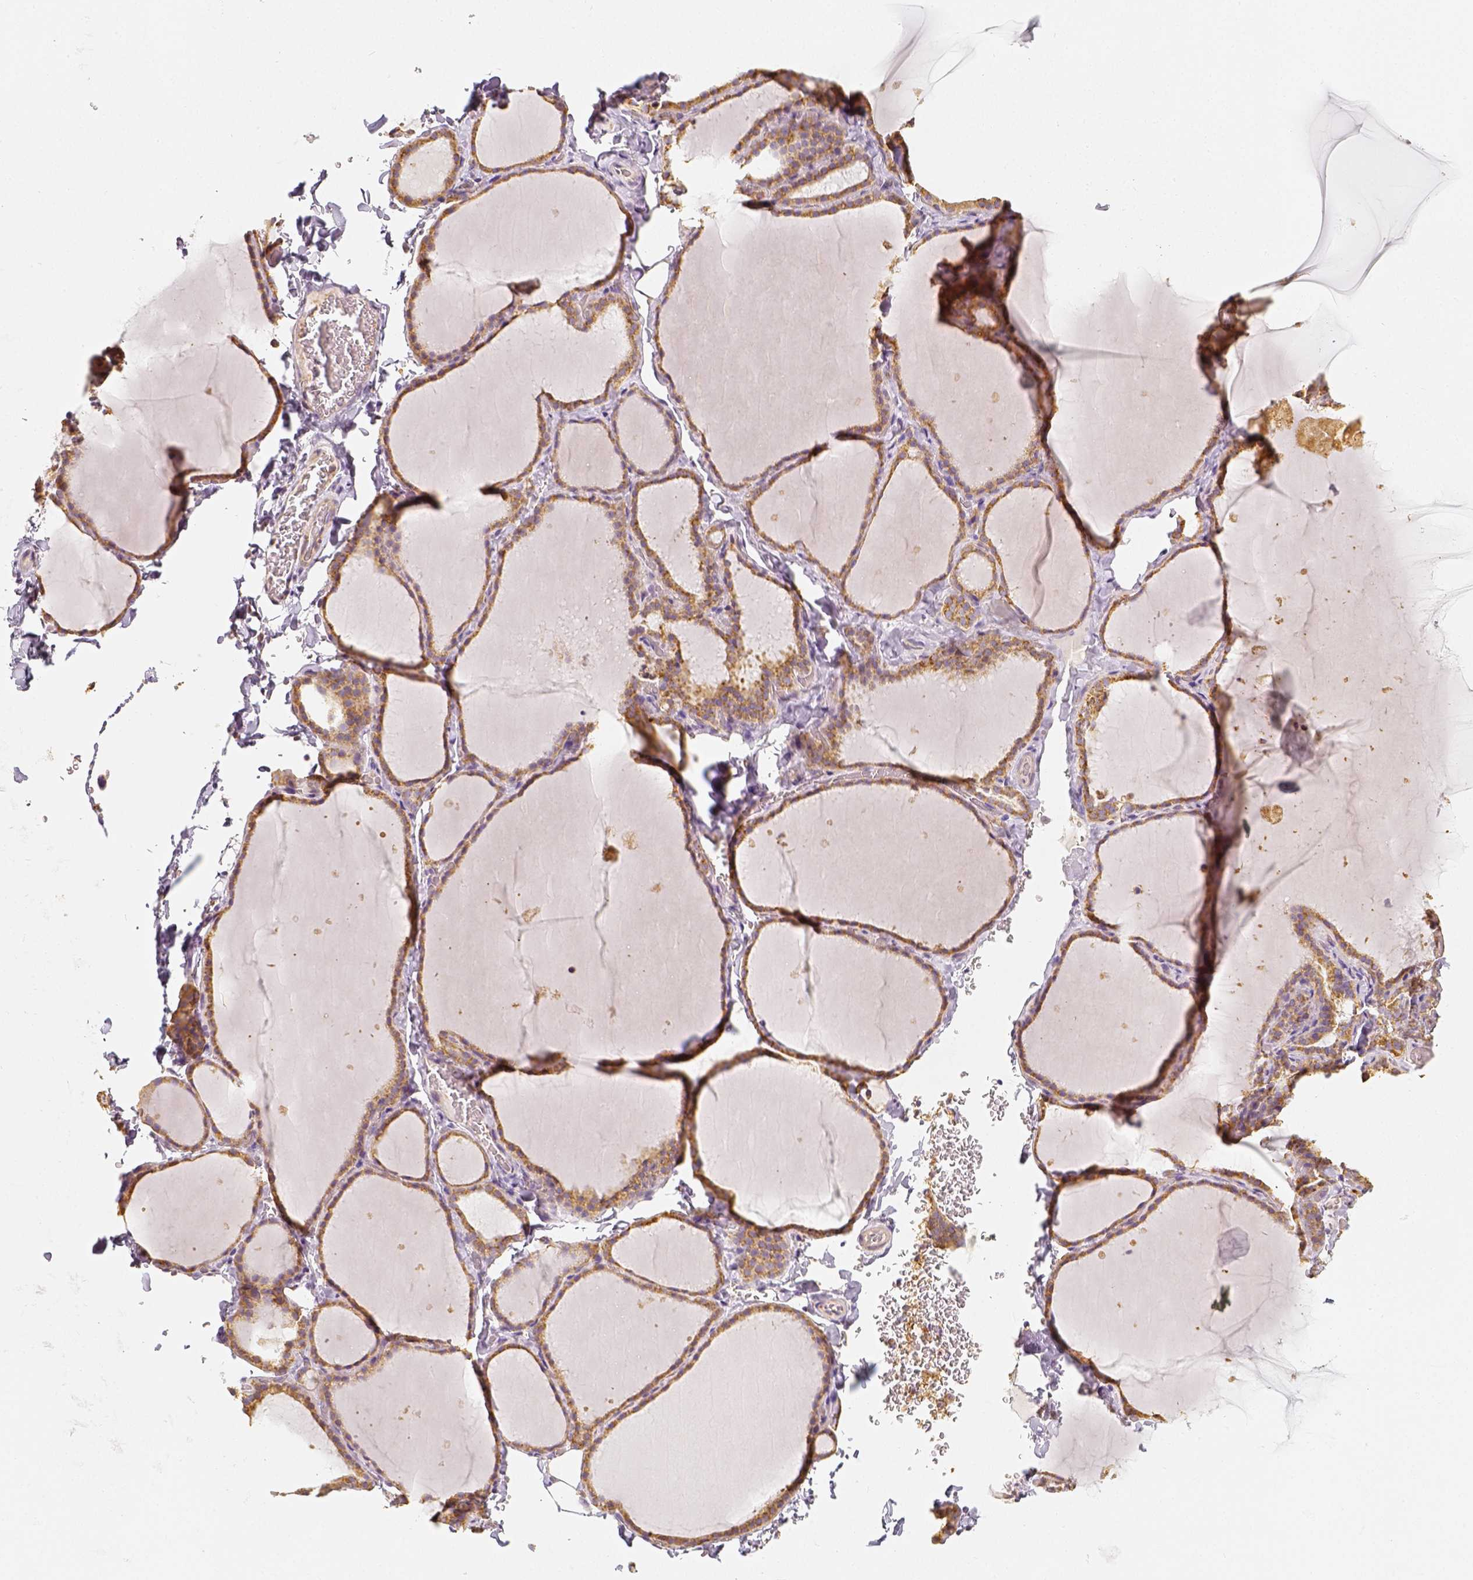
{"staining": {"intensity": "moderate", "quantity": ">75%", "location": "cytoplasmic/membranous"}, "tissue": "thyroid gland", "cell_type": "Glandular cells", "image_type": "normal", "snomed": [{"axis": "morphology", "description": "Normal tissue, NOS"}, {"axis": "topography", "description": "Thyroid gland"}], "caption": "A brown stain highlights moderate cytoplasmic/membranous expression of a protein in glandular cells of unremarkable thyroid gland. The protein of interest is stained brown, and the nuclei are stained in blue (DAB (3,3'-diaminobenzidine) IHC with brightfield microscopy, high magnification).", "gene": "PGAM5", "patient": {"sex": "female", "age": 22}}